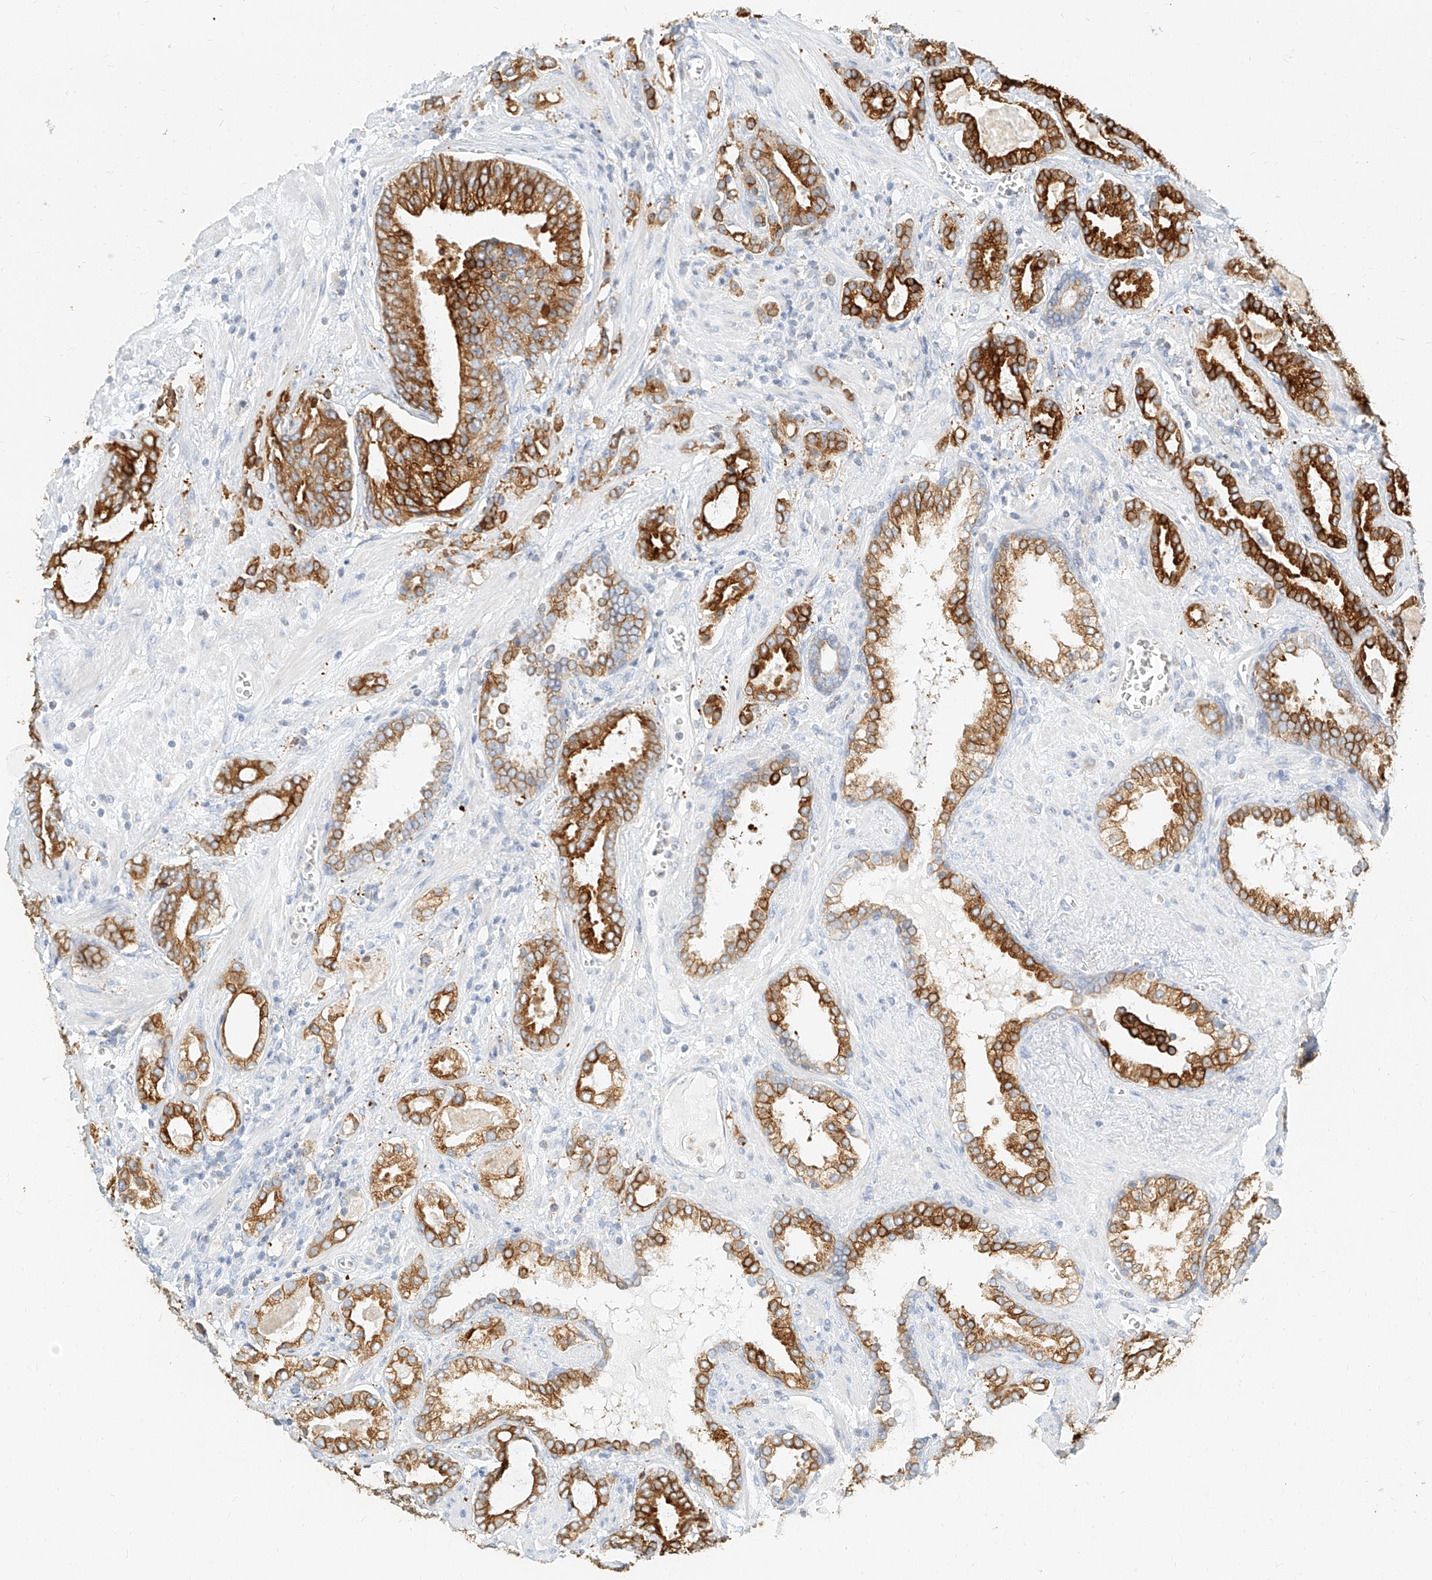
{"staining": {"intensity": "strong", "quantity": ">75%", "location": "cytoplasmic/membranous"}, "tissue": "prostate cancer", "cell_type": "Tumor cells", "image_type": "cancer", "snomed": [{"axis": "morphology", "description": "Adenocarcinoma, High grade"}, {"axis": "topography", "description": "Prostate and seminal vesicle, NOS"}], "caption": "A high-resolution image shows immunohistochemistry (IHC) staining of prostate cancer (adenocarcinoma (high-grade)), which exhibits strong cytoplasmic/membranous expression in approximately >75% of tumor cells. The staining was performed using DAB, with brown indicating positive protein expression. Nuclei are stained blue with hematoxylin.", "gene": "DHRS7", "patient": {"sex": "male", "age": 67}}